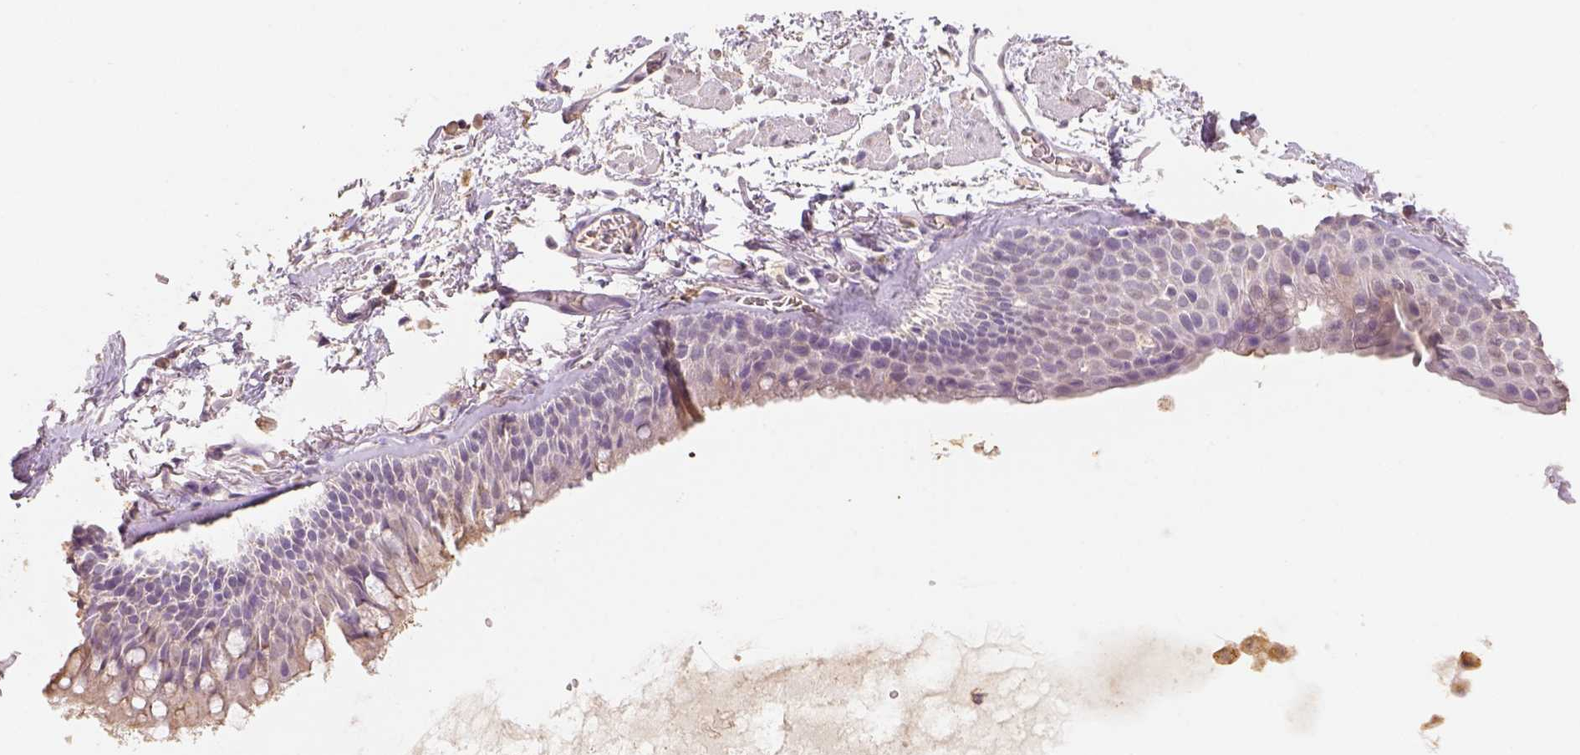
{"staining": {"intensity": "negative", "quantity": "none", "location": "none"}, "tissue": "soft tissue", "cell_type": "Fibroblasts", "image_type": "normal", "snomed": [{"axis": "morphology", "description": "Normal tissue, NOS"}, {"axis": "topography", "description": "Cartilage tissue"}, {"axis": "topography", "description": "Bronchus"}], "caption": "The image displays no significant expression in fibroblasts of soft tissue. Brightfield microscopy of immunohistochemistry (IHC) stained with DAB (3,3'-diaminobenzidine) (brown) and hematoxylin (blue), captured at high magnification.", "gene": "AP2B1", "patient": {"sex": "female", "age": 79}}